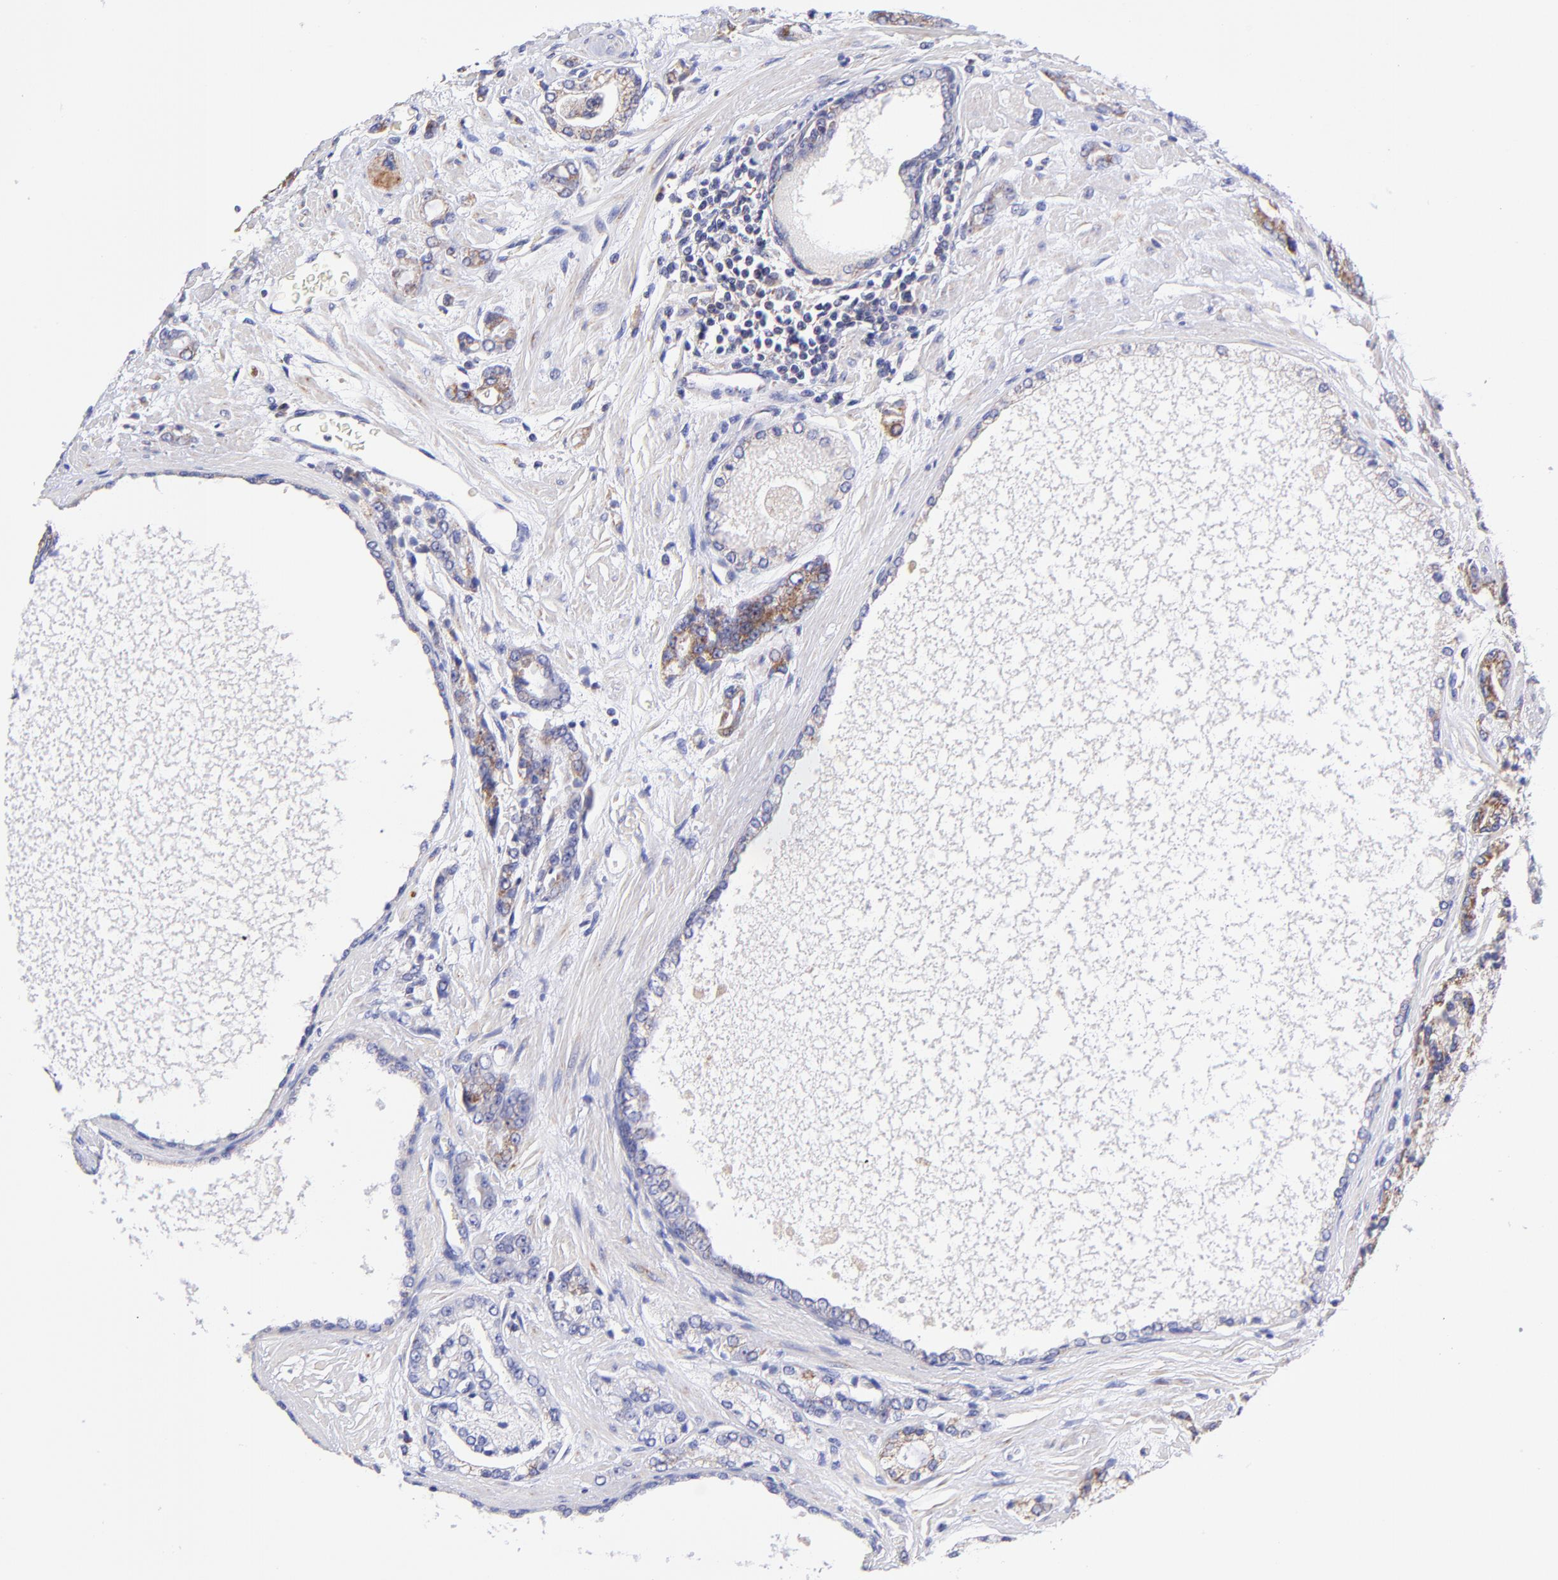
{"staining": {"intensity": "moderate", "quantity": "25%-75%", "location": "cytoplasmic/membranous"}, "tissue": "prostate cancer", "cell_type": "Tumor cells", "image_type": "cancer", "snomed": [{"axis": "morphology", "description": "Adenocarcinoma, High grade"}, {"axis": "topography", "description": "Prostate"}], "caption": "This histopathology image displays immunohistochemistry staining of human high-grade adenocarcinoma (prostate), with medium moderate cytoplasmic/membranous positivity in about 25%-75% of tumor cells.", "gene": "NDUFB7", "patient": {"sex": "male", "age": 71}}